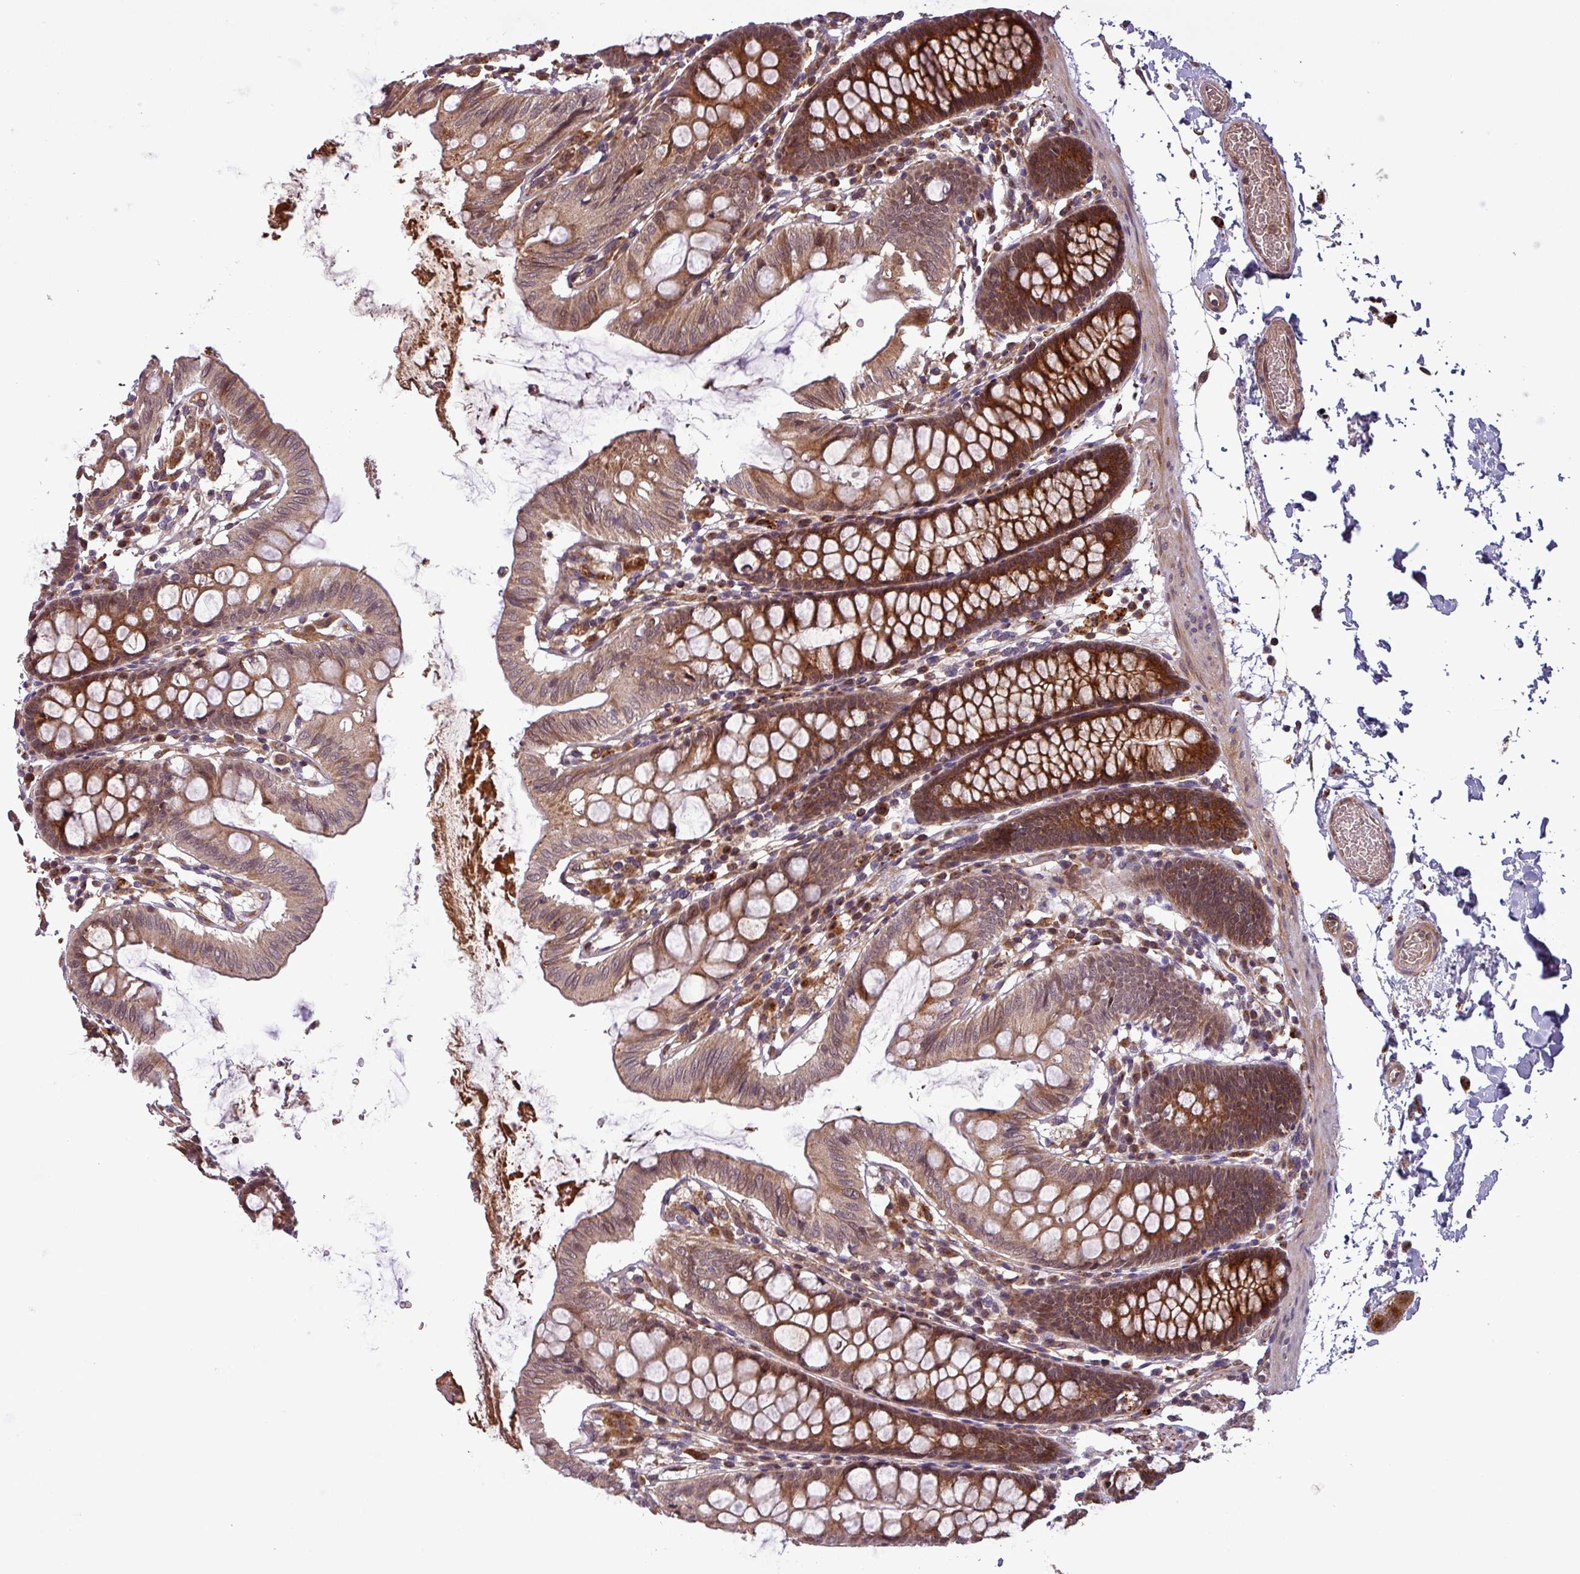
{"staining": {"intensity": "moderate", "quantity": ">75%", "location": "cytoplasmic/membranous"}, "tissue": "colon", "cell_type": "Endothelial cells", "image_type": "normal", "snomed": [{"axis": "morphology", "description": "Normal tissue, NOS"}, {"axis": "topography", "description": "Colon"}], "caption": "Brown immunohistochemical staining in benign colon demonstrates moderate cytoplasmic/membranous staining in approximately >75% of endothelial cells. (DAB (3,3'-diaminobenzidine) = brown stain, brightfield microscopy at high magnification).", "gene": "PUS1", "patient": {"sex": "male", "age": 75}}